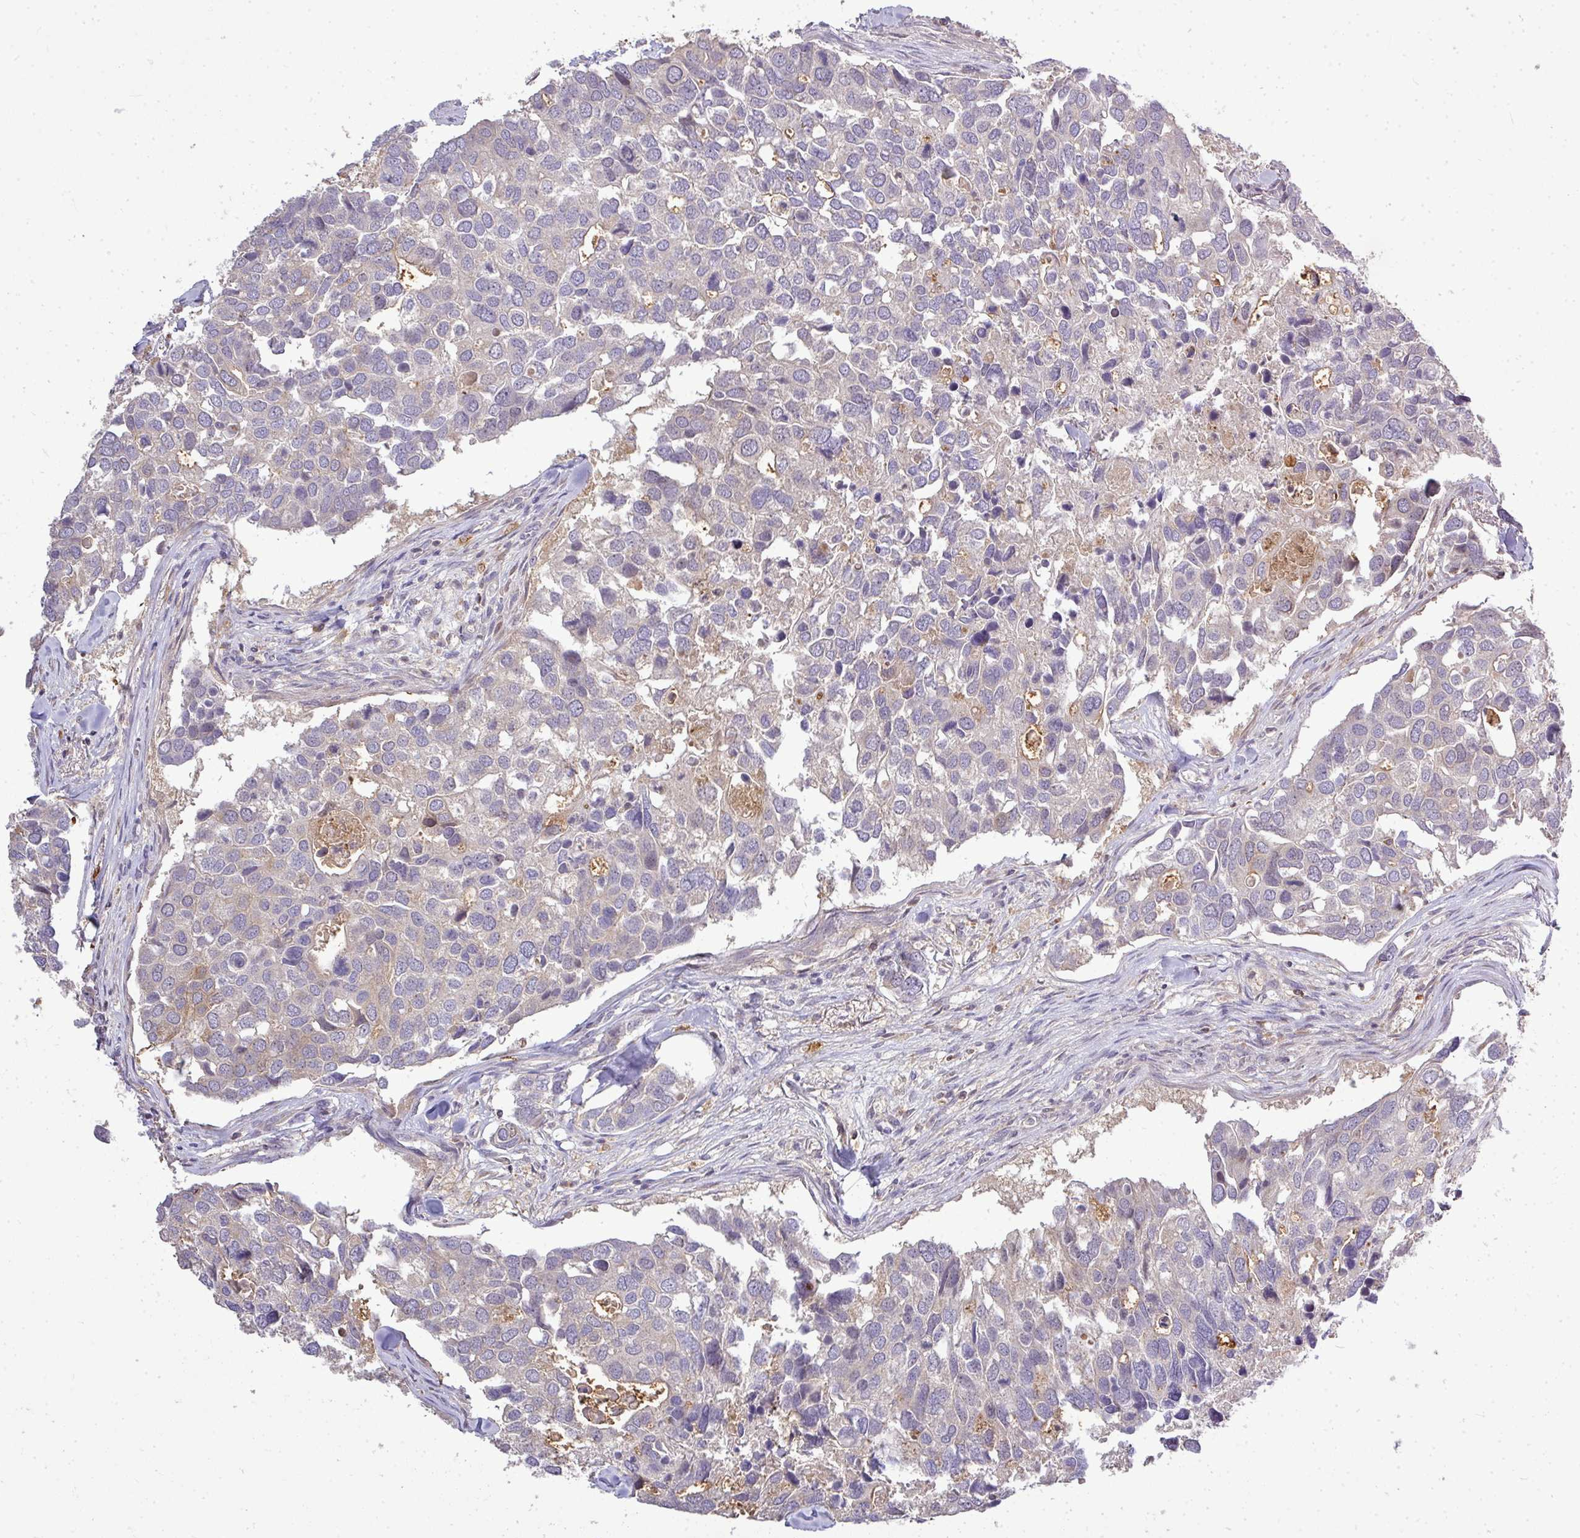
{"staining": {"intensity": "negative", "quantity": "none", "location": "none"}, "tissue": "breast cancer", "cell_type": "Tumor cells", "image_type": "cancer", "snomed": [{"axis": "morphology", "description": "Duct carcinoma"}, {"axis": "topography", "description": "Breast"}], "caption": "Tumor cells are negative for brown protein staining in breast cancer.", "gene": "STAT5A", "patient": {"sex": "female", "age": 83}}